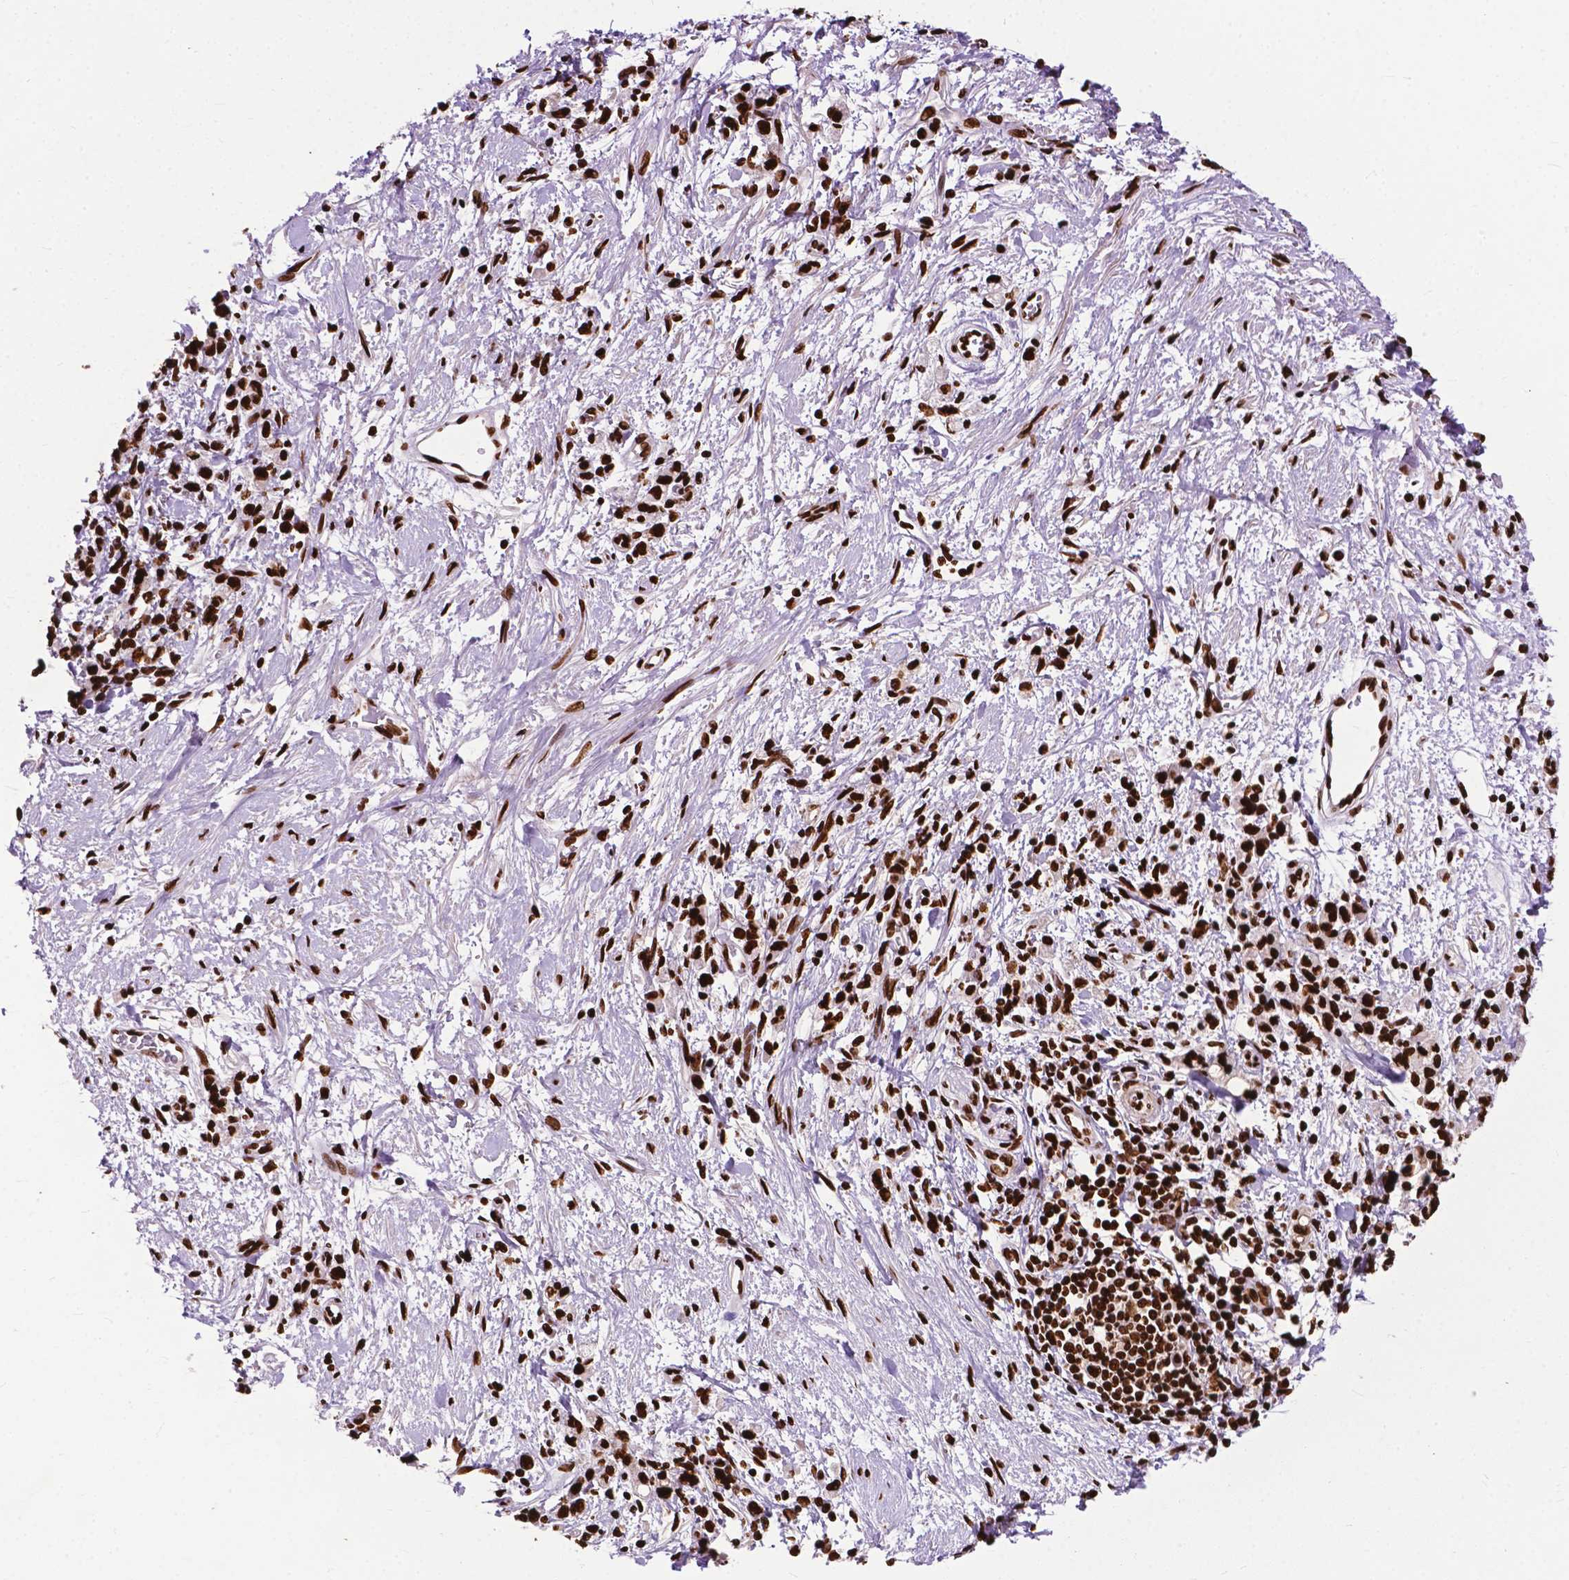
{"staining": {"intensity": "strong", "quantity": ">75%", "location": "nuclear"}, "tissue": "stomach cancer", "cell_type": "Tumor cells", "image_type": "cancer", "snomed": [{"axis": "morphology", "description": "Adenocarcinoma, NOS"}, {"axis": "topography", "description": "Stomach"}], "caption": "Protein expression by IHC exhibits strong nuclear staining in approximately >75% of tumor cells in adenocarcinoma (stomach).", "gene": "SMIM5", "patient": {"sex": "male", "age": 77}}